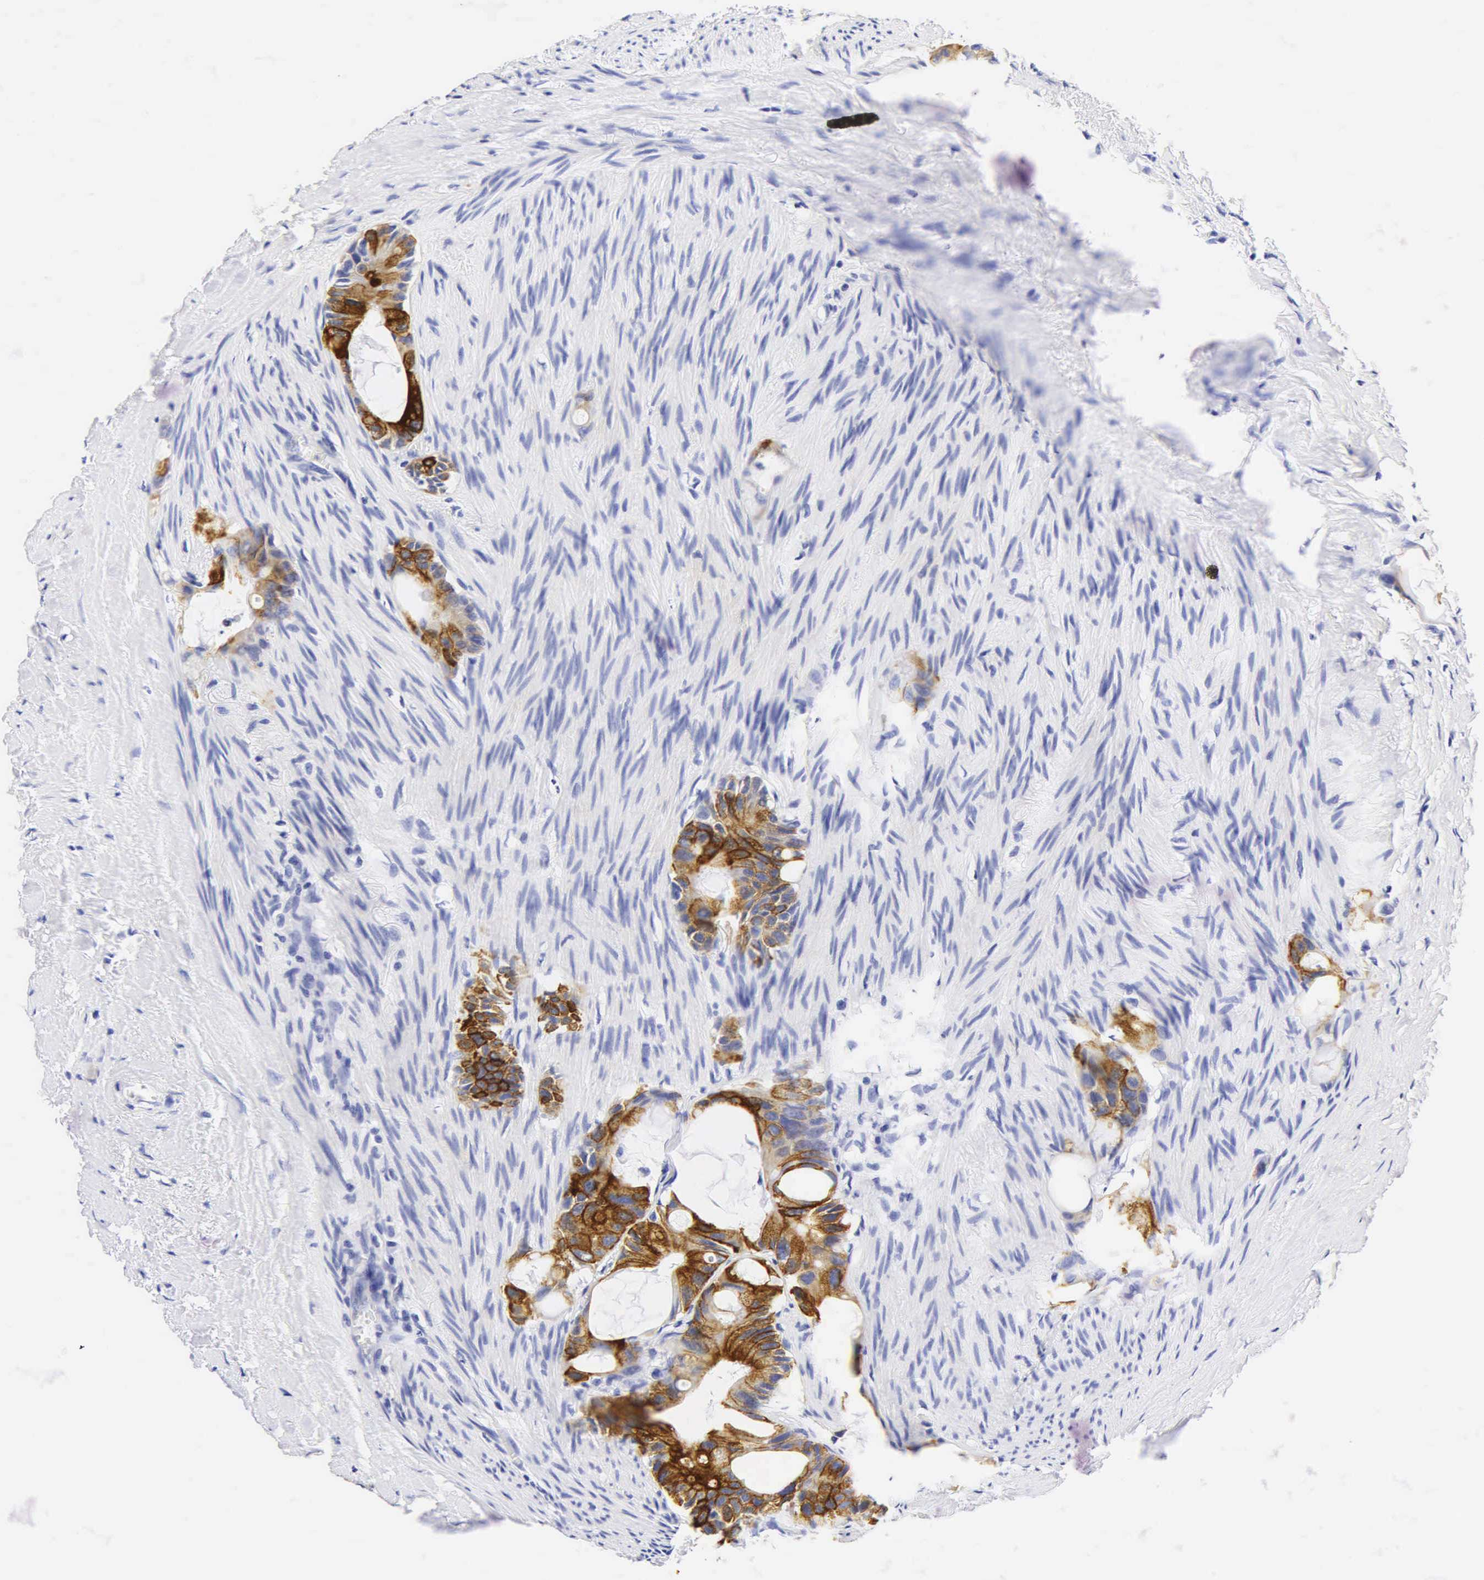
{"staining": {"intensity": "strong", "quantity": ">75%", "location": "cytoplasmic/membranous"}, "tissue": "colorectal cancer", "cell_type": "Tumor cells", "image_type": "cancer", "snomed": [{"axis": "morphology", "description": "Adenocarcinoma, NOS"}, {"axis": "topography", "description": "Colon"}], "caption": "This is a photomicrograph of immunohistochemistry (IHC) staining of colorectal adenocarcinoma, which shows strong positivity in the cytoplasmic/membranous of tumor cells.", "gene": "KRT20", "patient": {"sex": "male", "age": 70}}